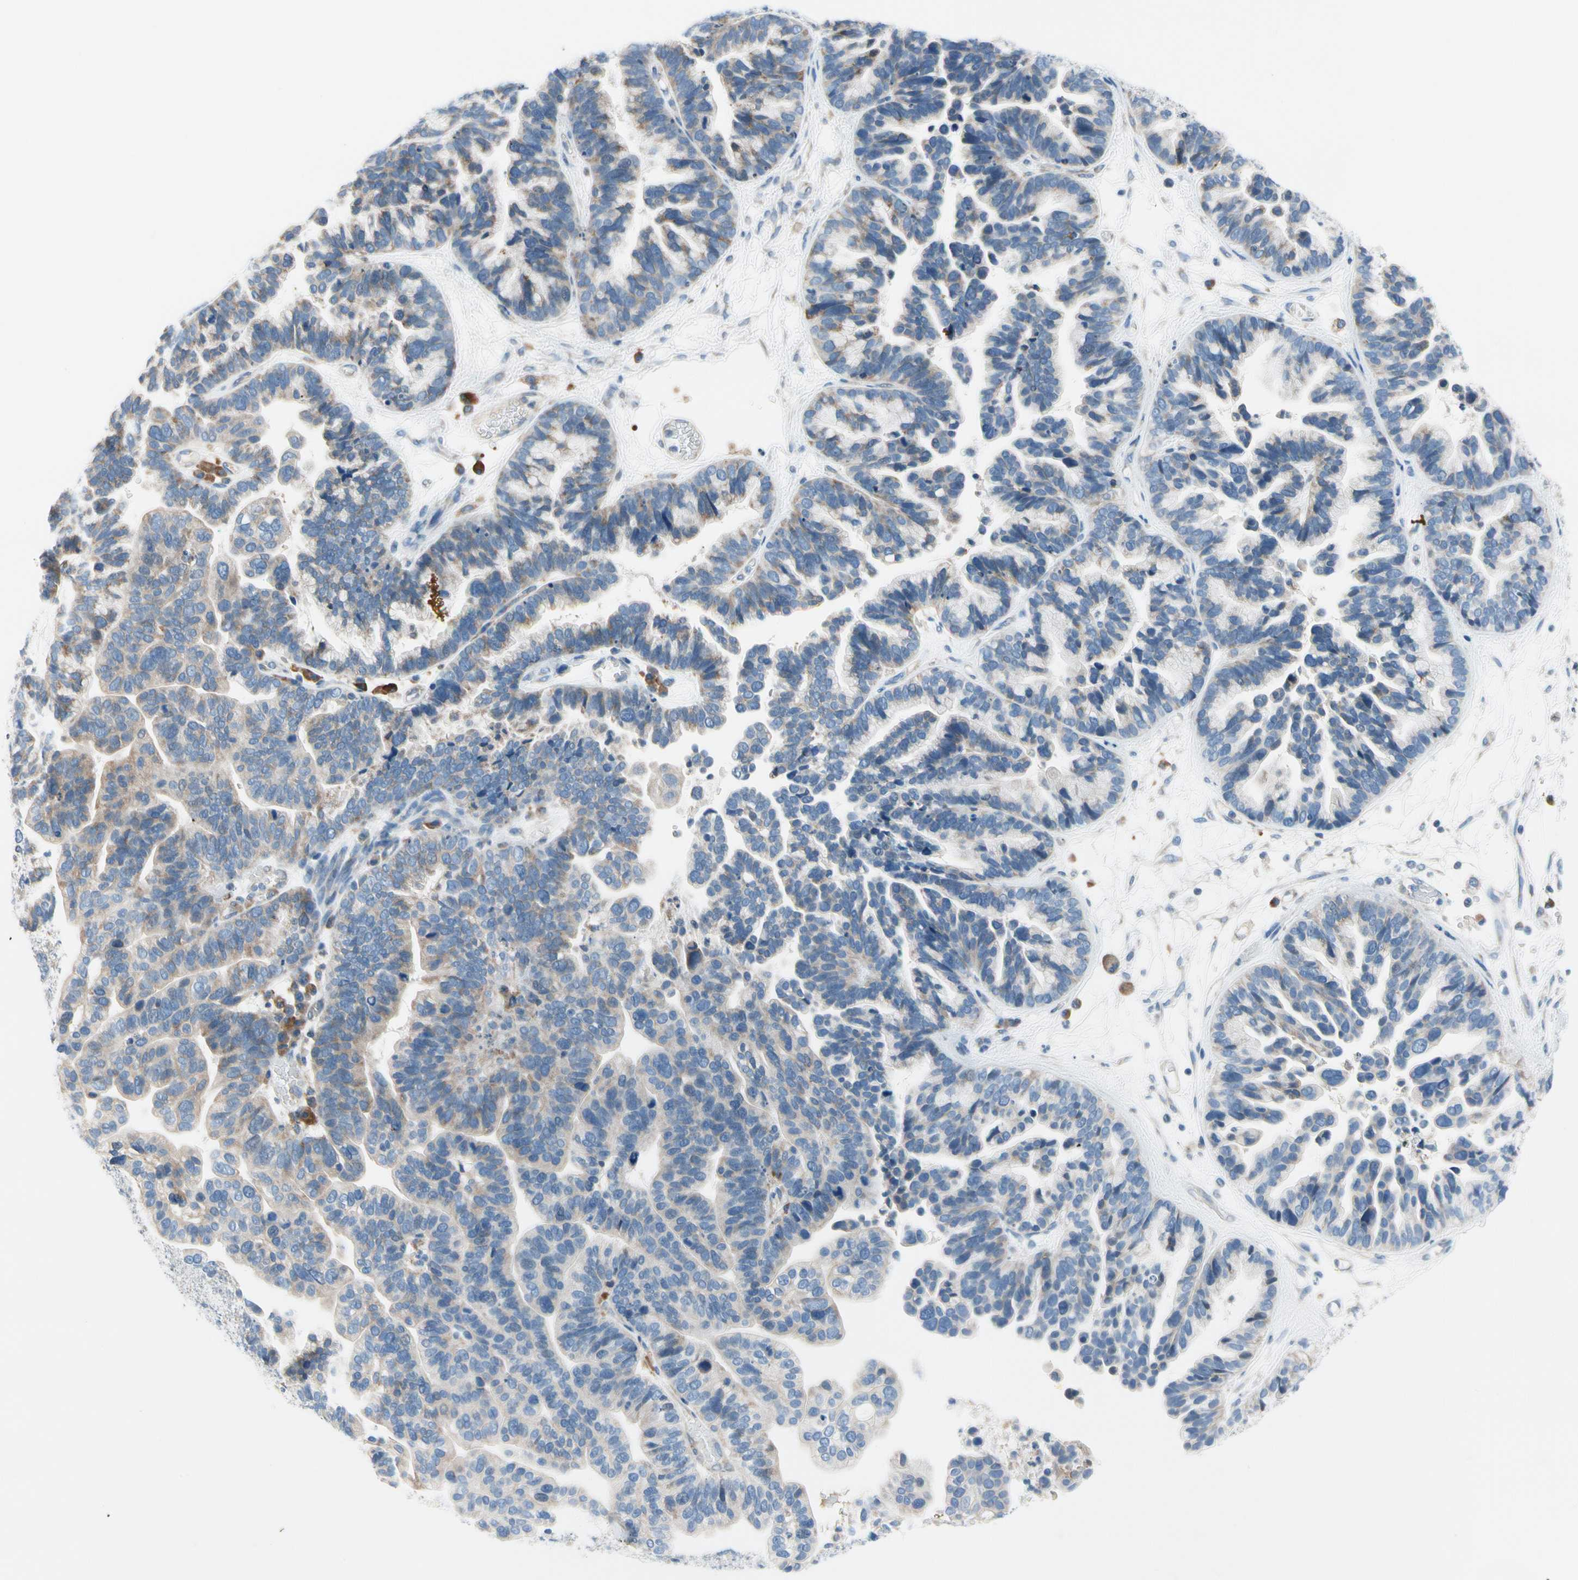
{"staining": {"intensity": "weak", "quantity": "<25%", "location": "cytoplasmic/membranous"}, "tissue": "ovarian cancer", "cell_type": "Tumor cells", "image_type": "cancer", "snomed": [{"axis": "morphology", "description": "Cystadenocarcinoma, serous, NOS"}, {"axis": "topography", "description": "Ovary"}], "caption": "Ovarian cancer was stained to show a protein in brown. There is no significant staining in tumor cells.", "gene": "STXBP1", "patient": {"sex": "female", "age": 56}}